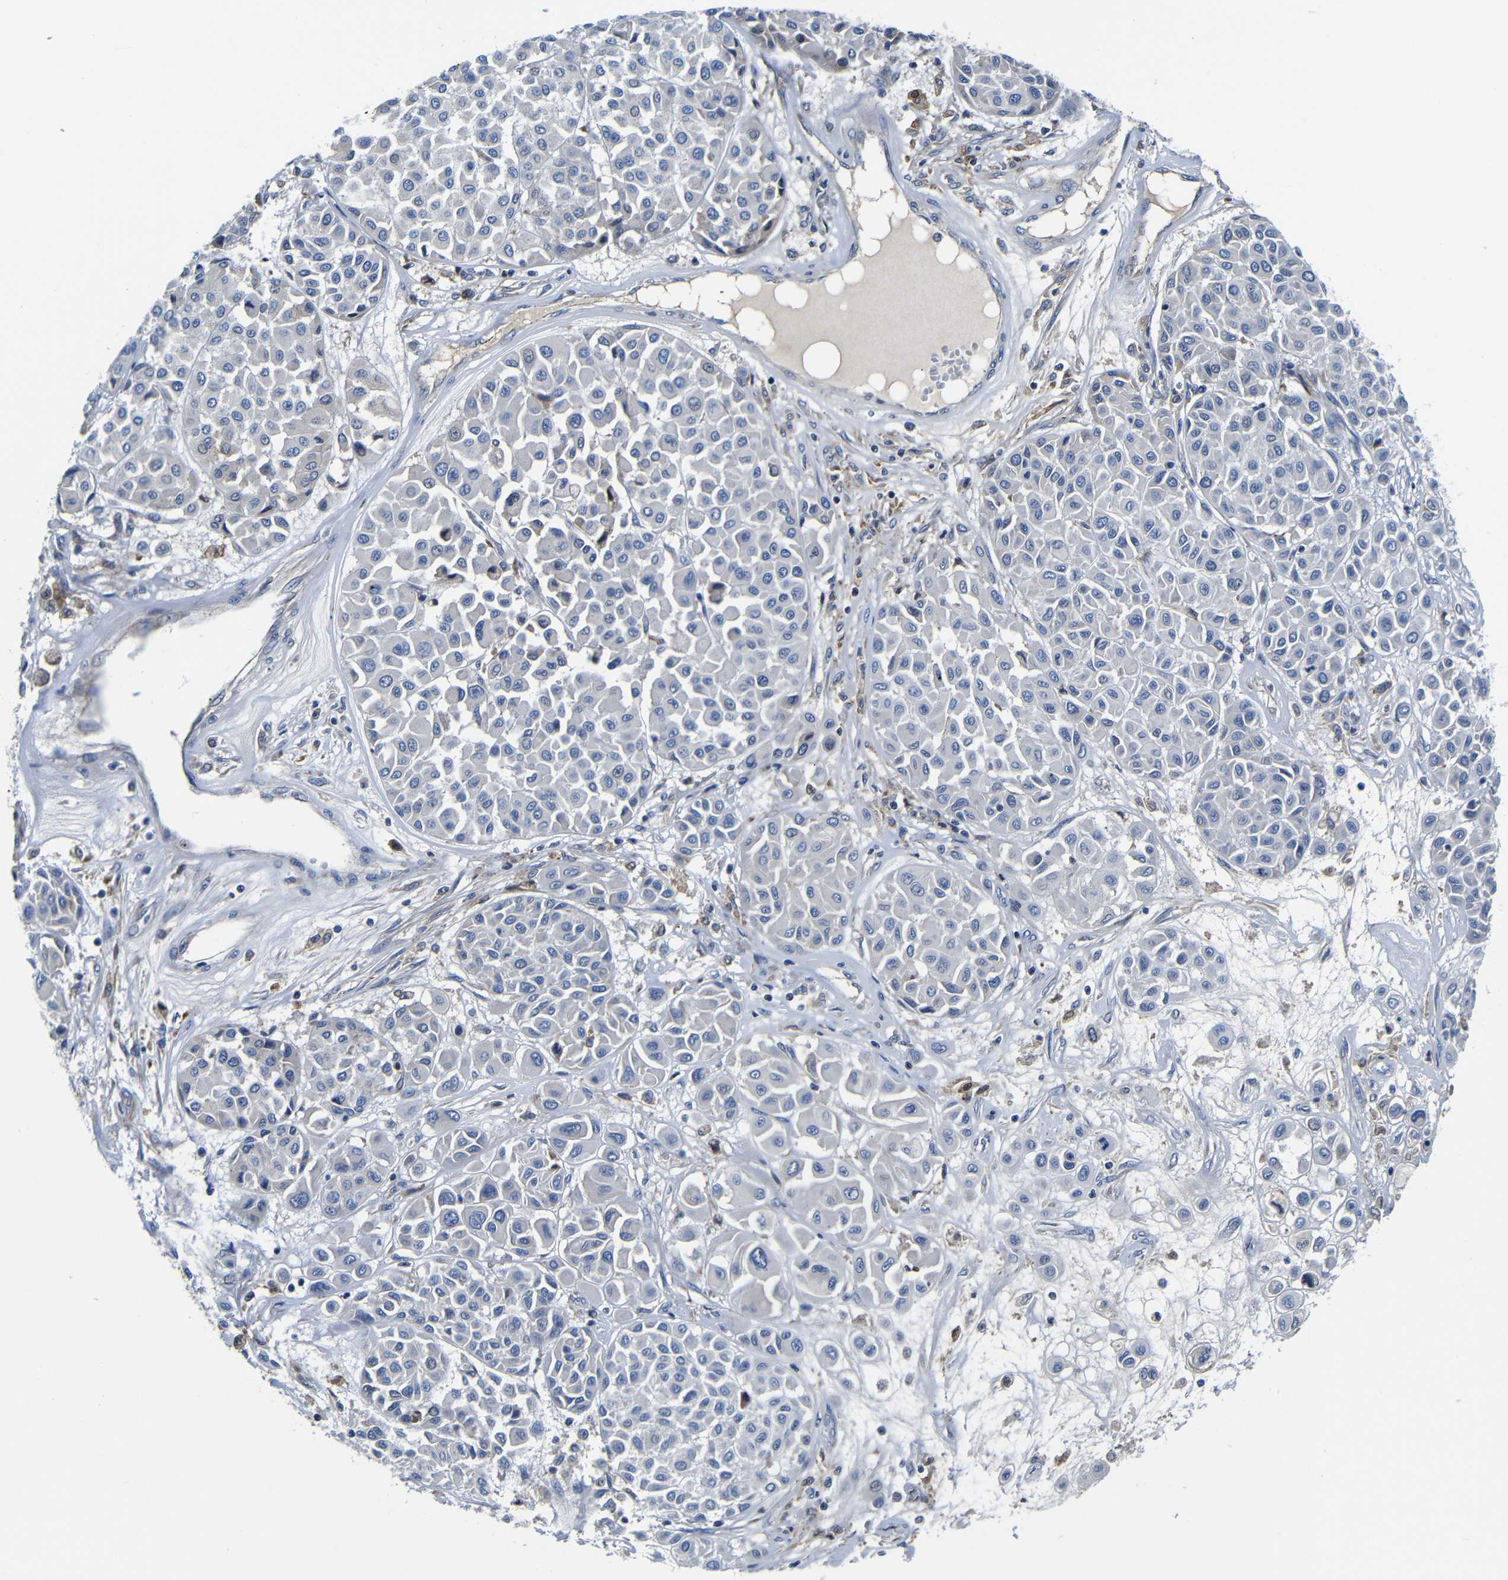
{"staining": {"intensity": "negative", "quantity": "none", "location": "none"}, "tissue": "melanoma", "cell_type": "Tumor cells", "image_type": "cancer", "snomed": [{"axis": "morphology", "description": "Malignant melanoma, Metastatic site"}, {"axis": "topography", "description": "Soft tissue"}], "caption": "DAB immunohistochemical staining of human melanoma reveals no significant expression in tumor cells. (DAB immunohistochemistry (IHC), high magnification).", "gene": "AFDN", "patient": {"sex": "male", "age": 41}}